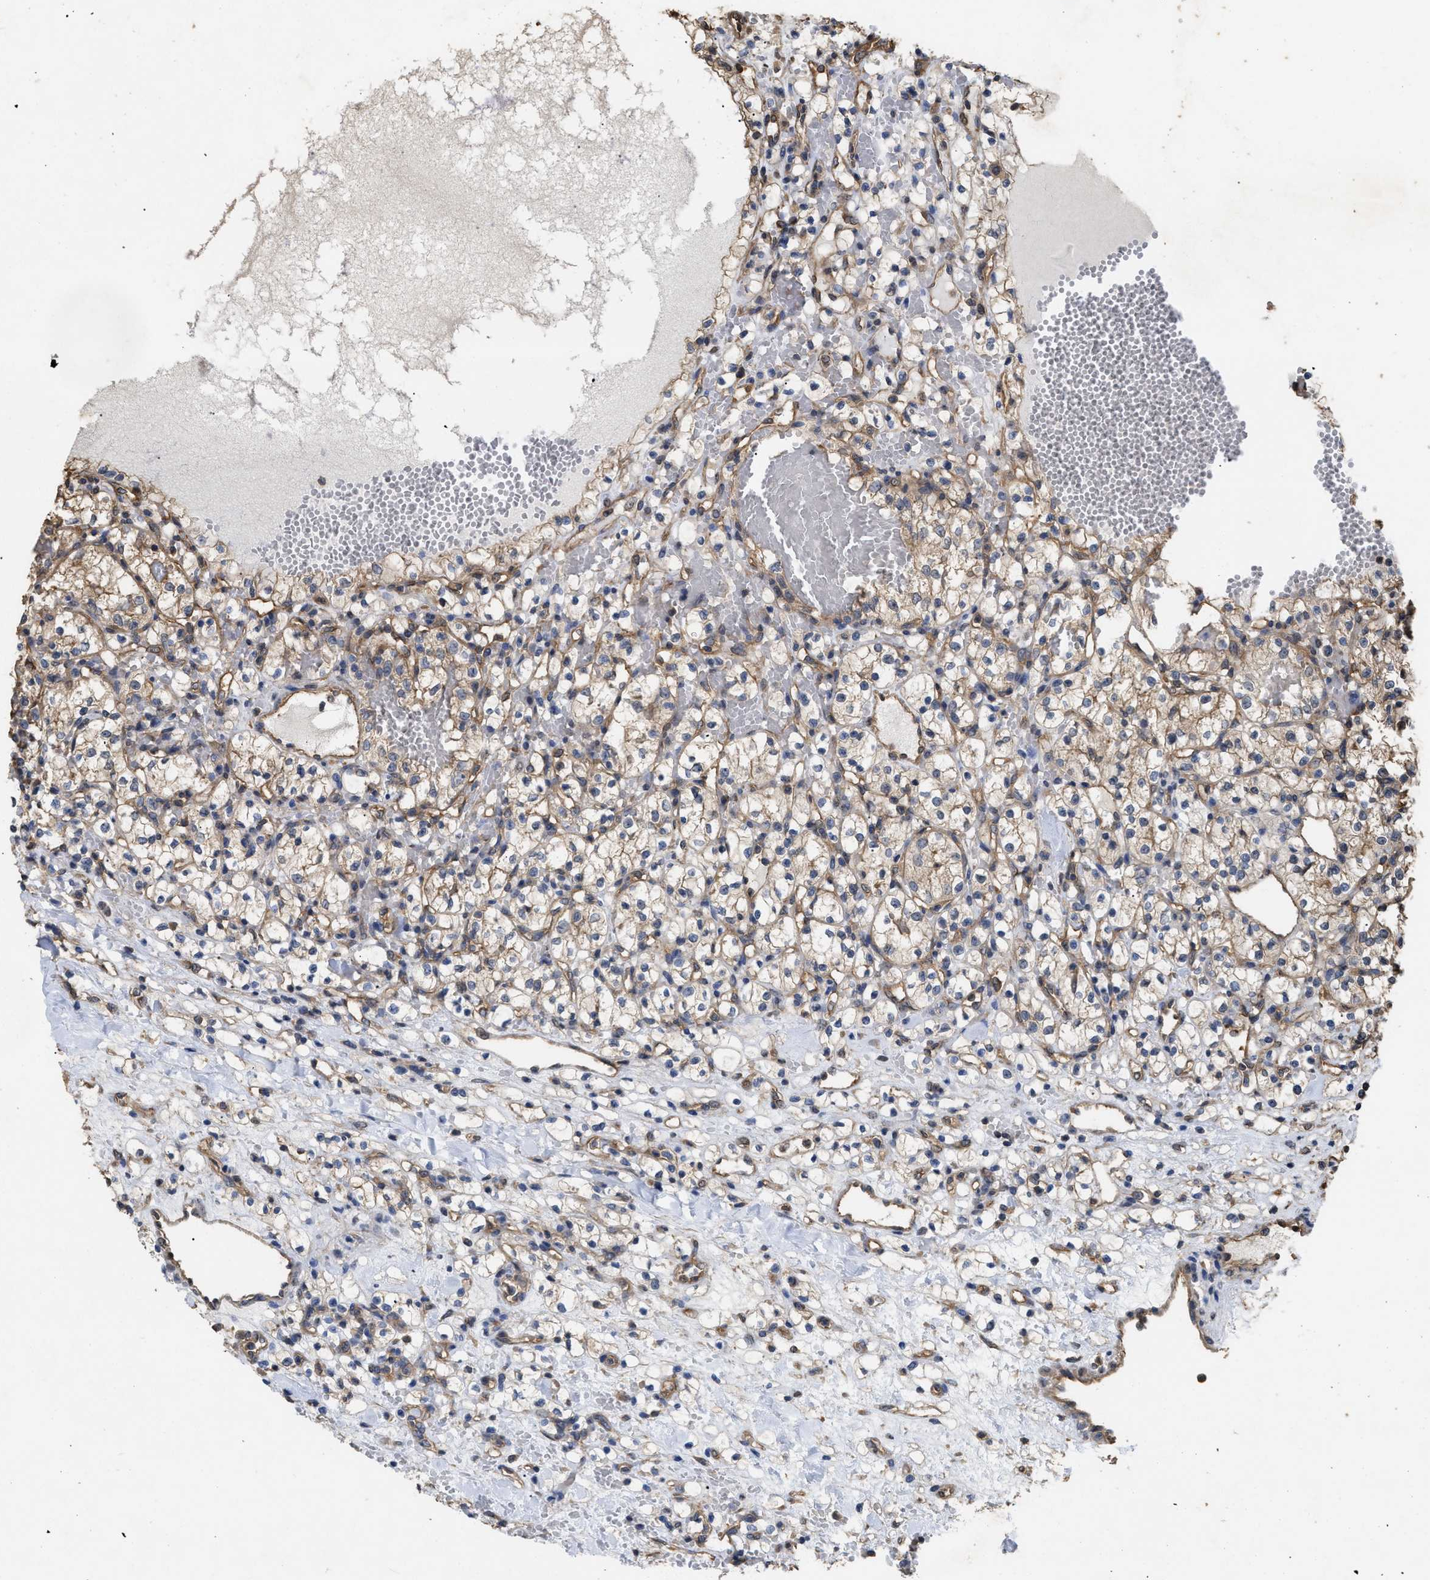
{"staining": {"intensity": "moderate", "quantity": ">75%", "location": "cytoplasmic/membranous"}, "tissue": "renal cancer", "cell_type": "Tumor cells", "image_type": "cancer", "snomed": [{"axis": "morphology", "description": "Adenocarcinoma, NOS"}, {"axis": "topography", "description": "Kidney"}], "caption": "IHC micrograph of human renal cancer (adenocarcinoma) stained for a protein (brown), which displays medium levels of moderate cytoplasmic/membranous expression in approximately >75% of tumor cells.", "gene": "CALM1", "patient": {"sex": "female", "age": 60}}